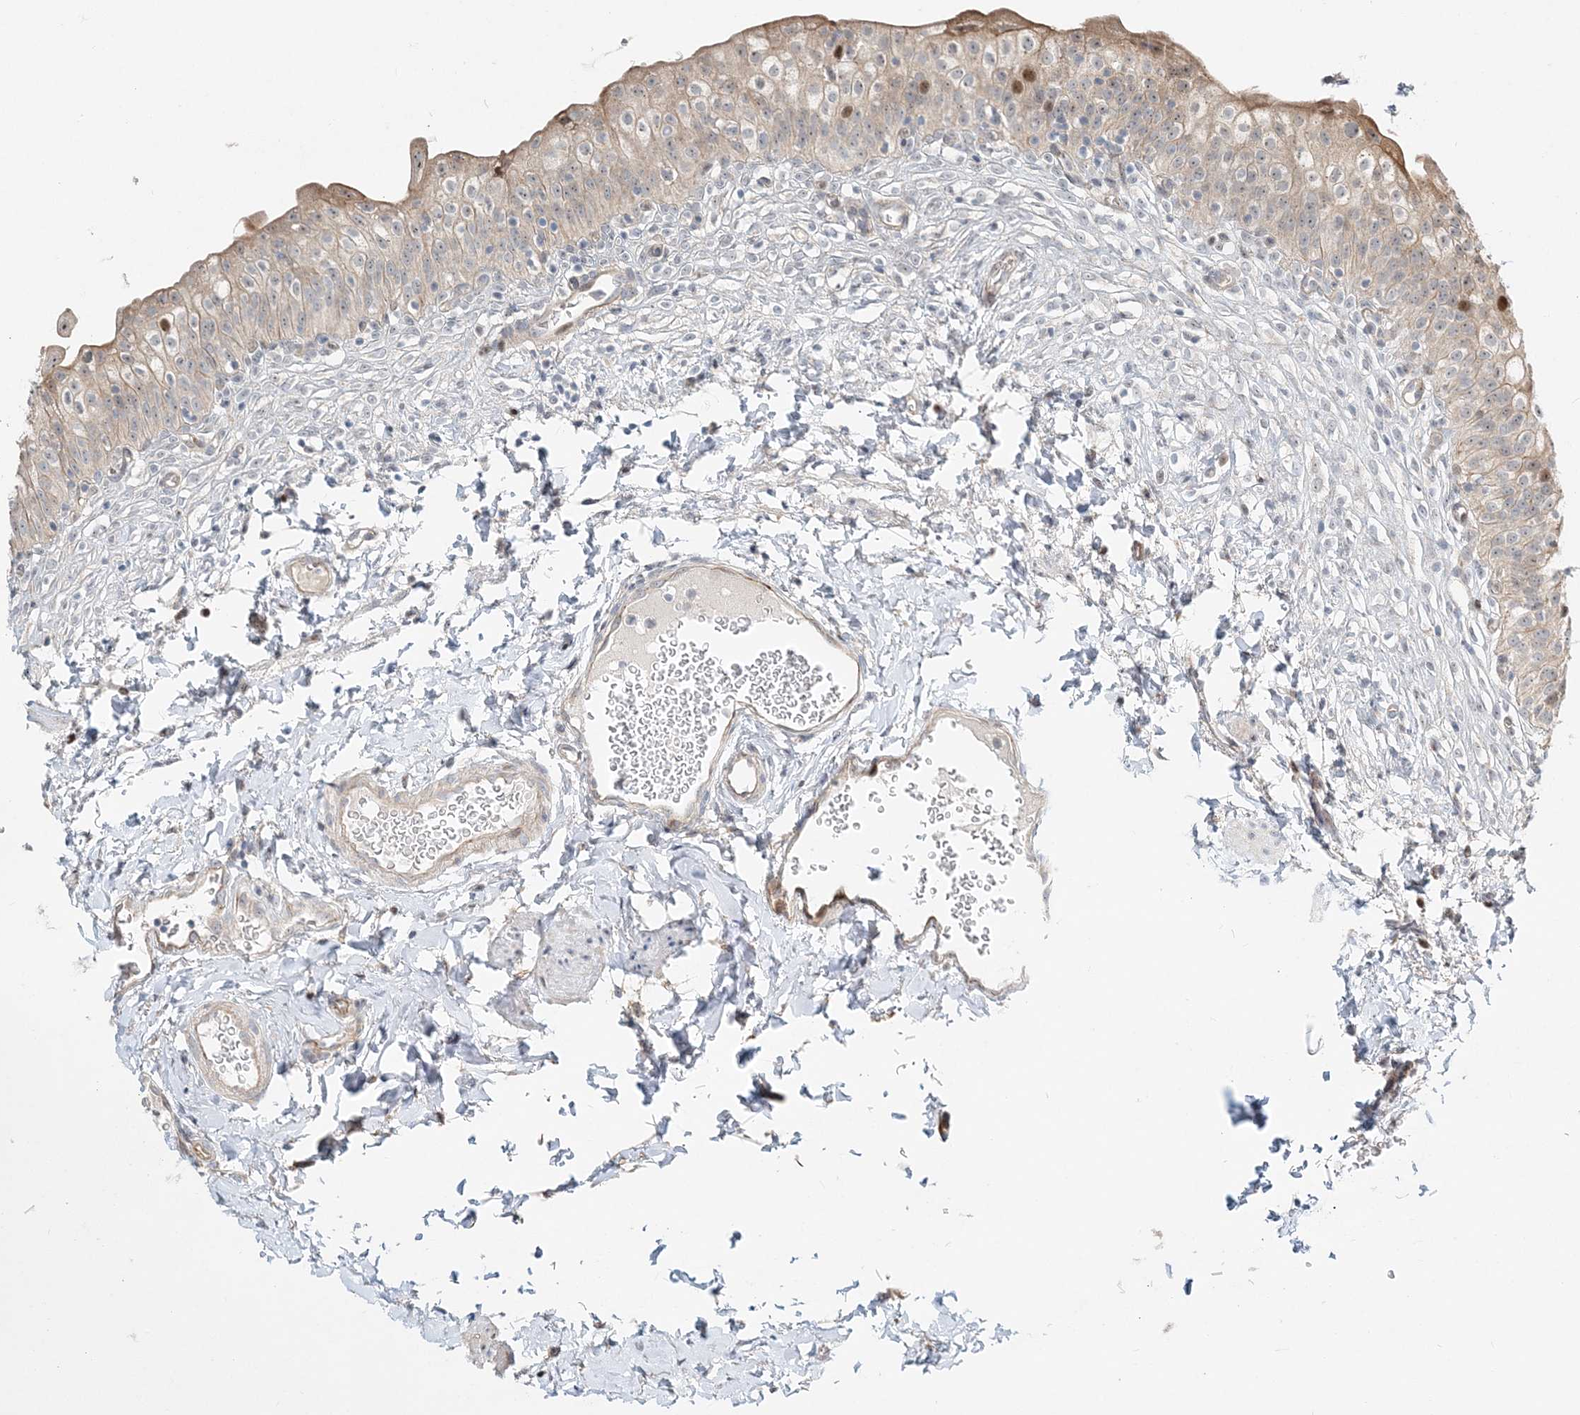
{"staining": {"intensity": "moderate", "quantity": "<25%", "location": "cytoplasmic/membranous,nuclear"}, "tissue": "urinary bladder", "cell_type": "Urothelial cells", "image_type": "normal", "snomed": [{"axis": "morphology", "description": "Normal tissue, NOS"}, {"axis": "topography", "description": "Urinary bladder"}], "caption": "Urothelial cells display moderate cytoplasmic/membranous,nuclear positivity in about <25% of cells in normal urinary bladder. Using DAB (3,3'-diaminobenzidine) (brown) and hematoxylin (blue) stains, captured at high magnification using brightfield microscopy.", "gene": "CXXC5", "patient": {"sex": "male", "age": 55}}